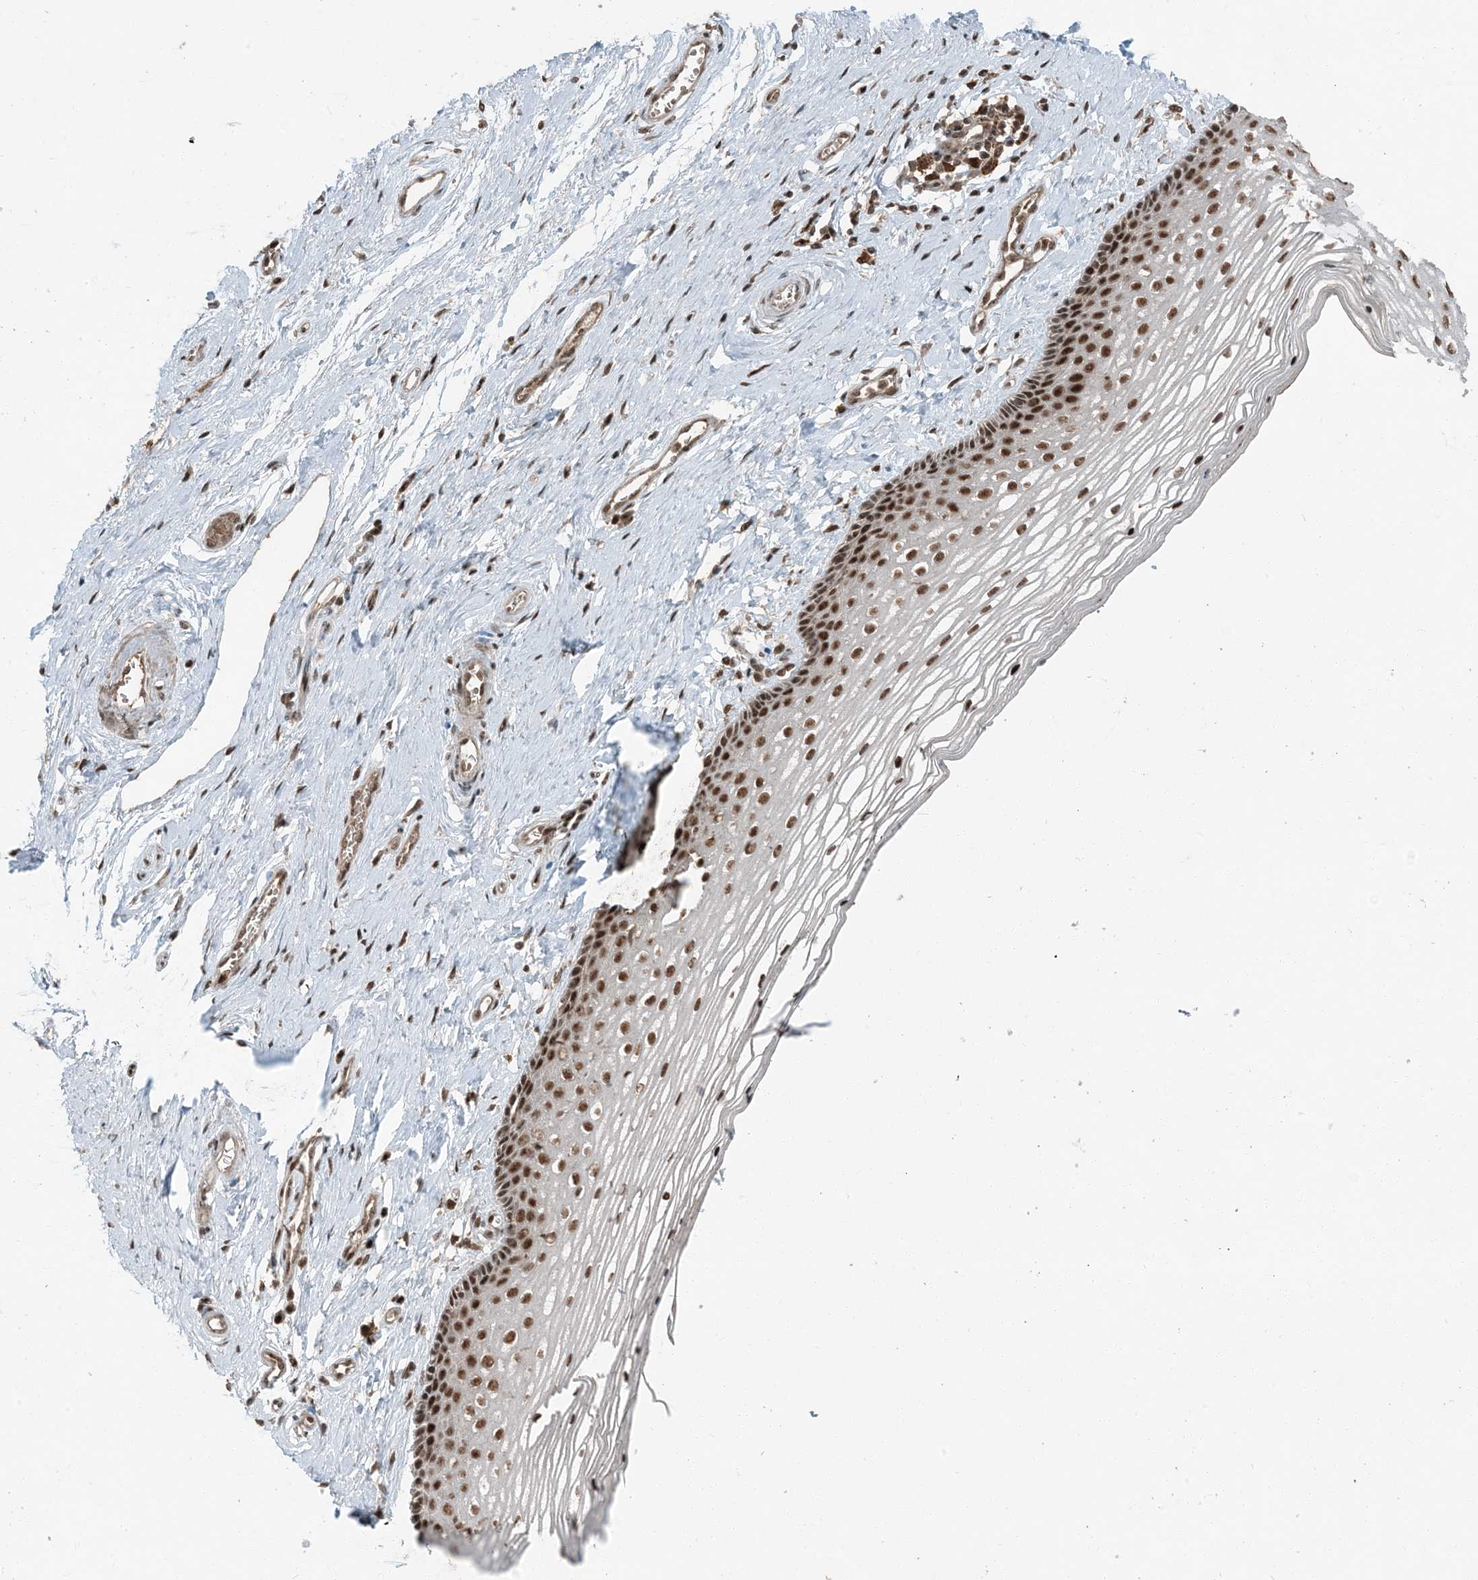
{"staining": {"intensity": "strong", "quantity": ">75%", "location": "nuclear"}, "tissue": "vagina", "cell_type": "Squamous epithelial cells", "image_type": "normal", "snomed": [{"axis": "morphology", "description": "Normal tissue, NOS"}, {"axis": "topography", "description": "Vagina"}], "caption": "Brown immunohistochemical staining in normal human vagina shows strong nuclear expression in approximately >75% of squamous epithelial cells.", "gene": "TRAPPC12", "patient": {"sex": "female", "age": 46}}